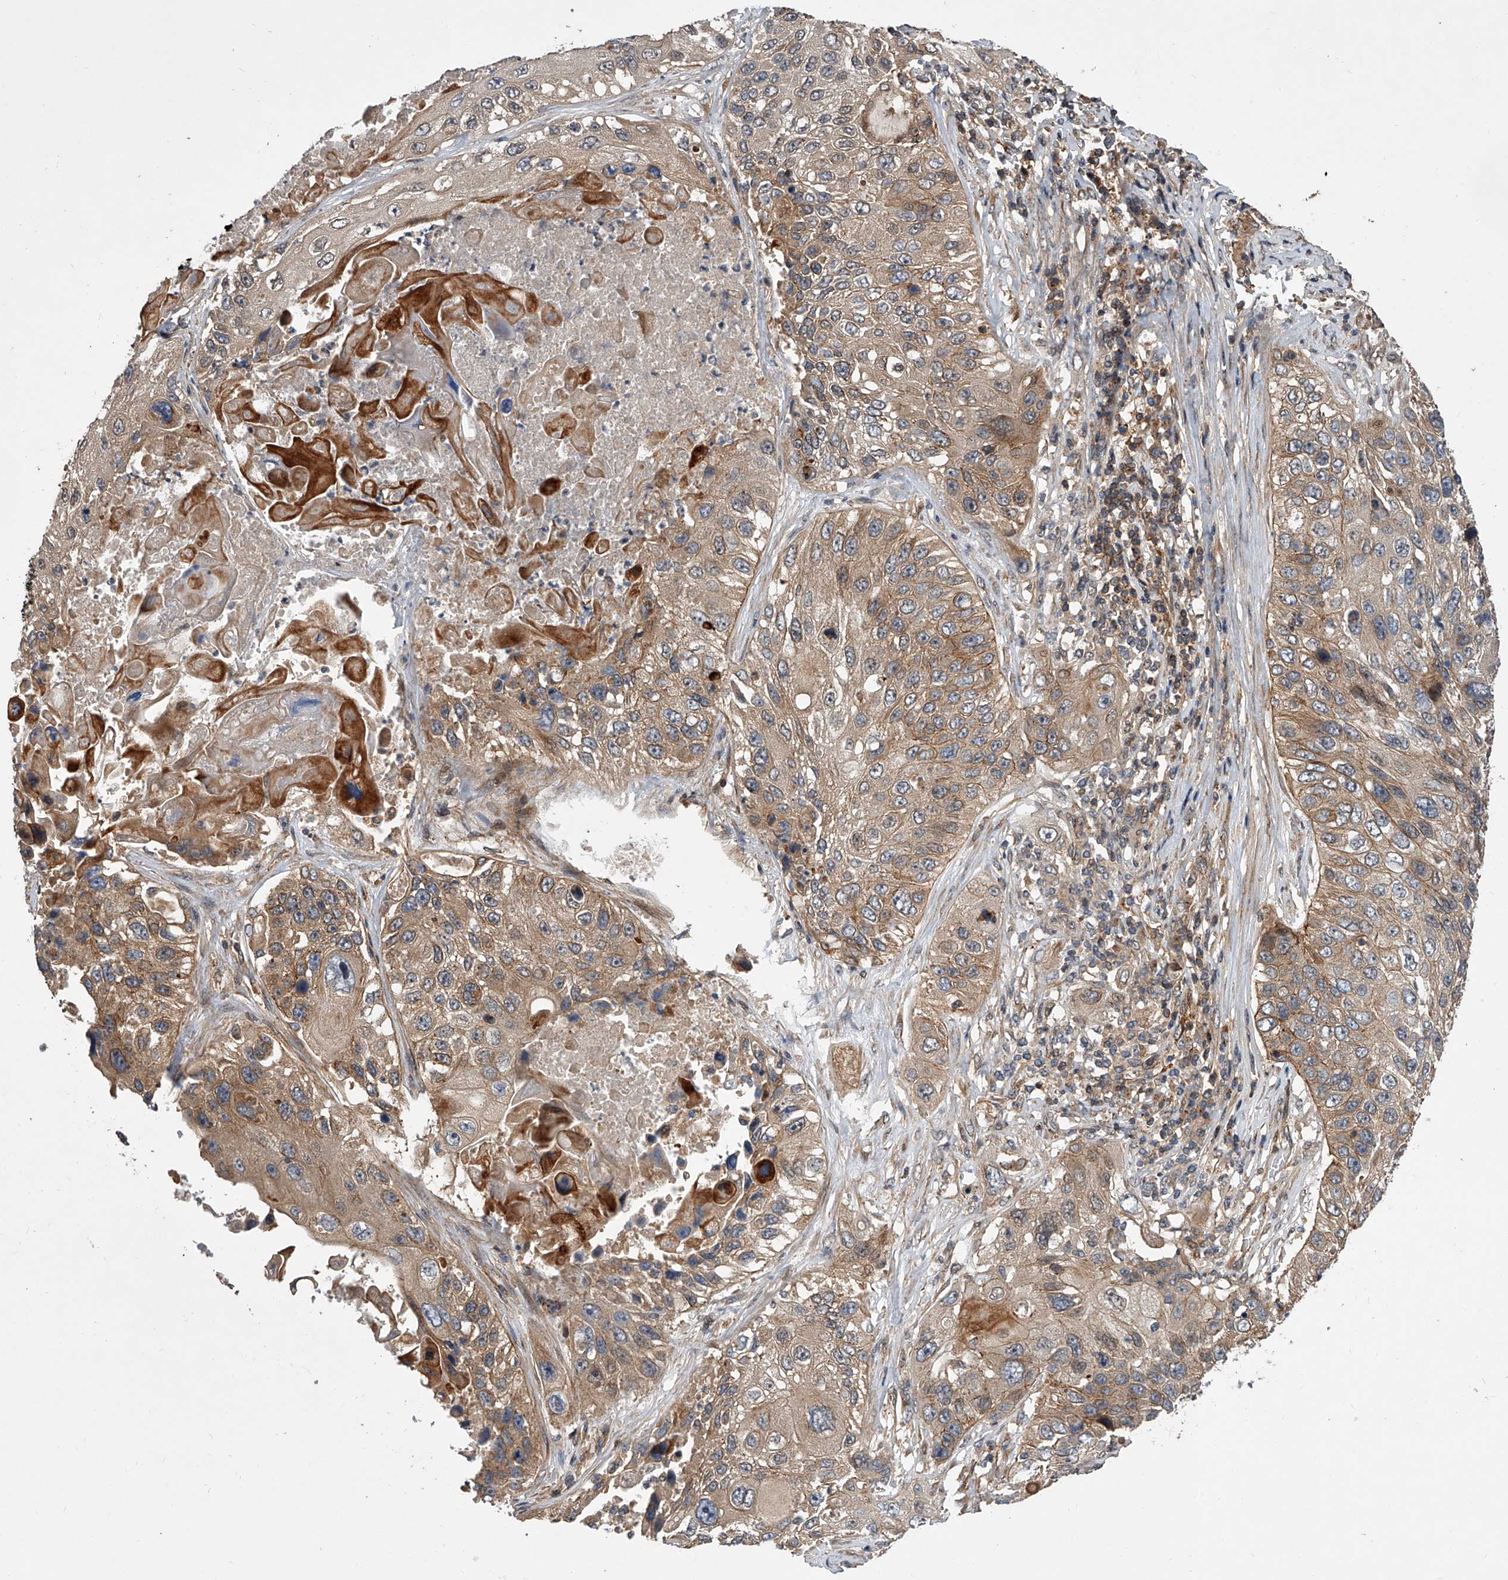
{"staining": {"intensity": "weak", "quantity": "25%-75%", "location": "cytoplasmic/membranous"}, "tissue": "lung cancer", "cell_type": "Tumor cells", "image_type": "cancer", "snomed": [{"axis": "morphology", "description": "Squamous cell carcinoma, NOS"}, {"axis": "topography", "description": "Lung"}], "caption": "A high-resolution image shows immunohistochemistry (IHC) staining of lung cancer, which reveals weak cytoplasmic/membranous positivity in about 25%-75% of tumor cells.", "gene": "USP47", "patient": {"sex": "male", "age": 61}}